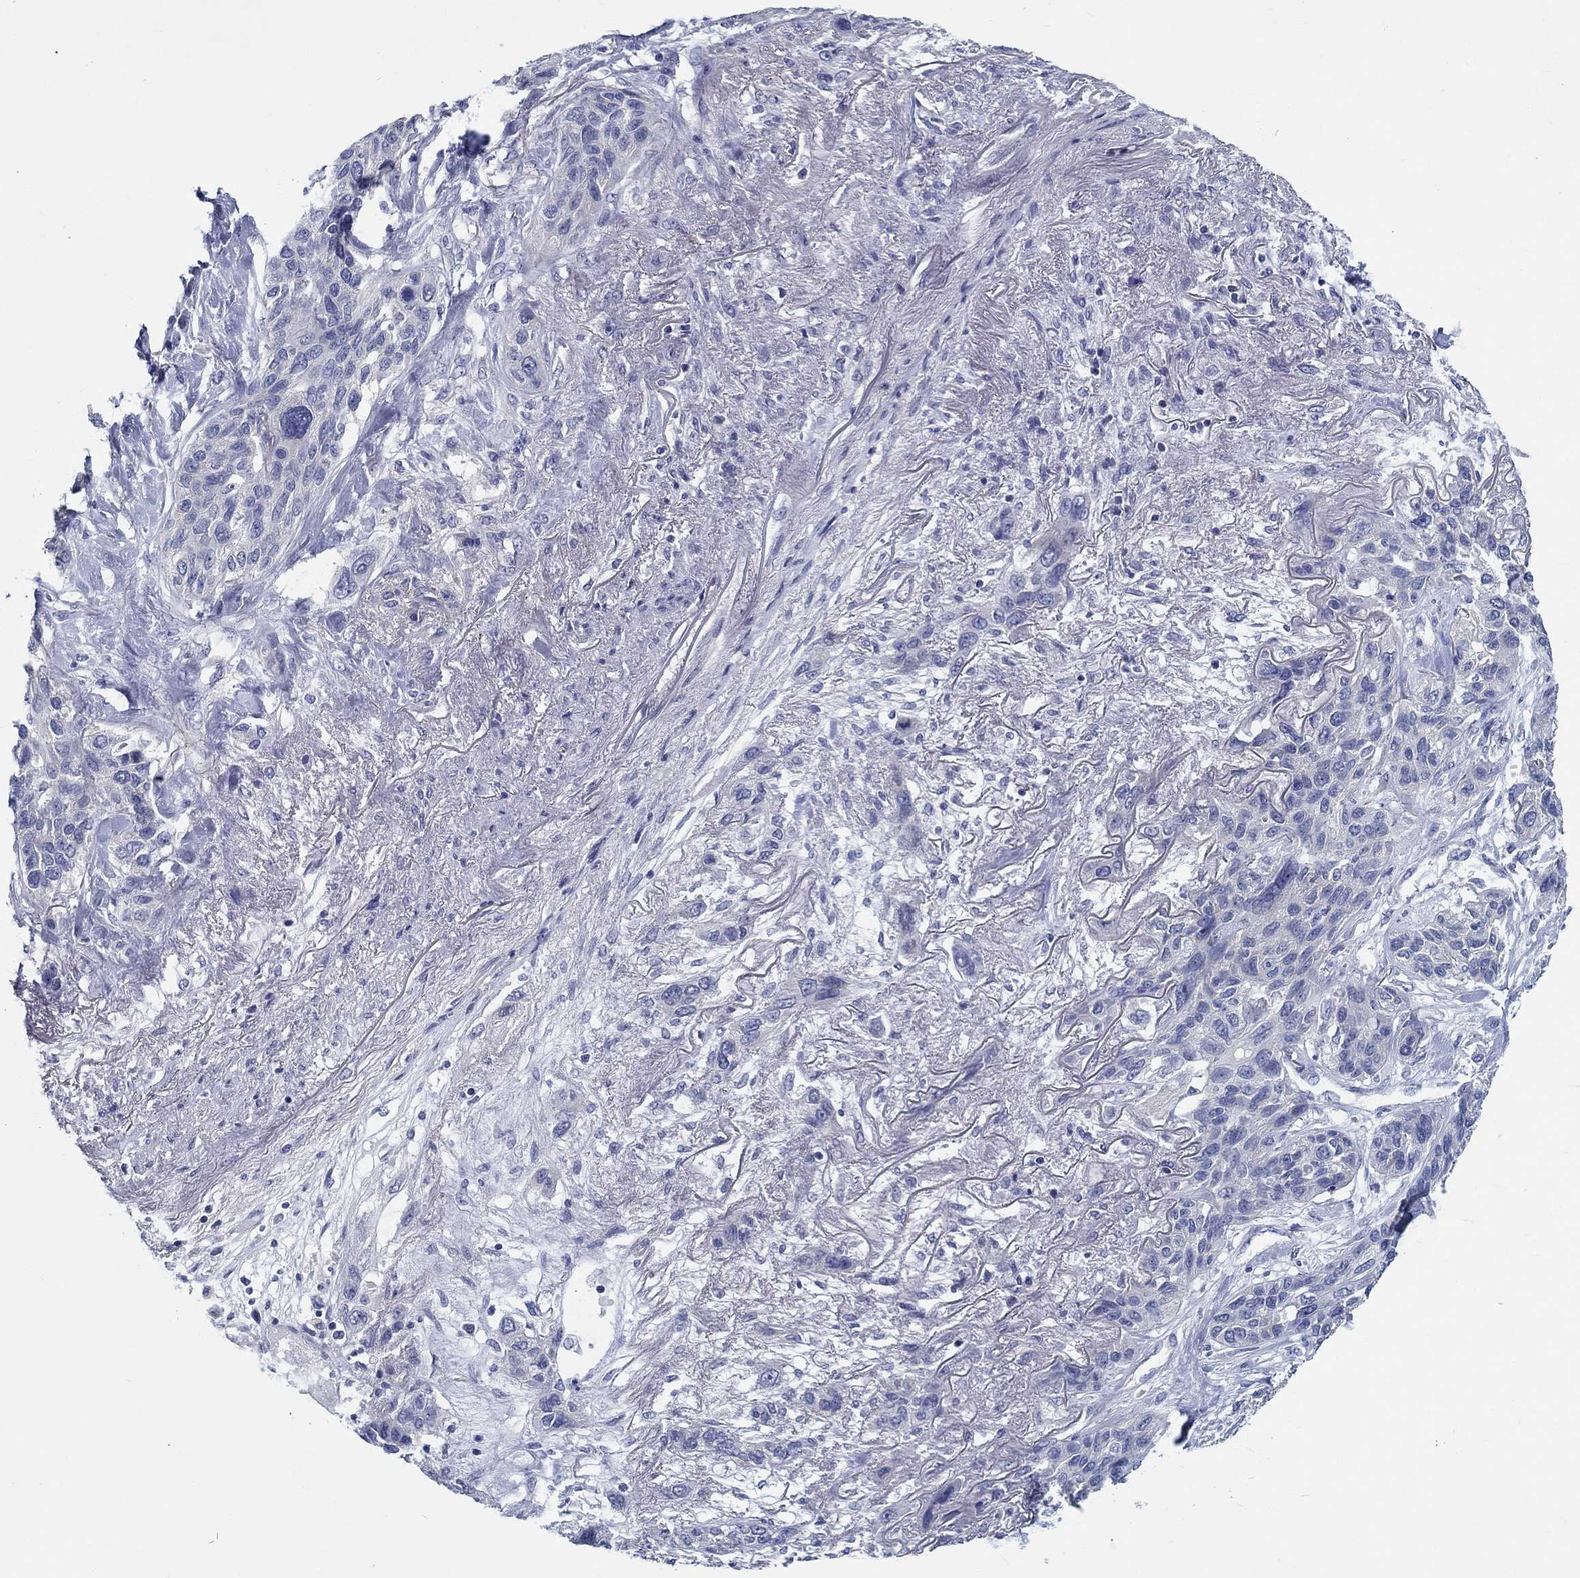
{"staining": {"intensity": "negative", "quantity": "none", "location": "none"}, "tissue": "lung cancer", "cell_type": "Tumor cells", "image_type": "cancer", "snomed": [{"axis": "morphology", "description": "Squamous cell carcinoma, NOS"}, {"axis": "topography", "description": "Lung"}], "caption": "Immunohistochemistry histopathology image of neoplastic tissue: lung cancer (squamous cell carcinoma) stained with DAB (3,3'-diaminobenzidine) exhibits no significant protein positivity in tumor cells.", "gene": "MYBPC1", "patient": {"sex": "female", "age": 70}}